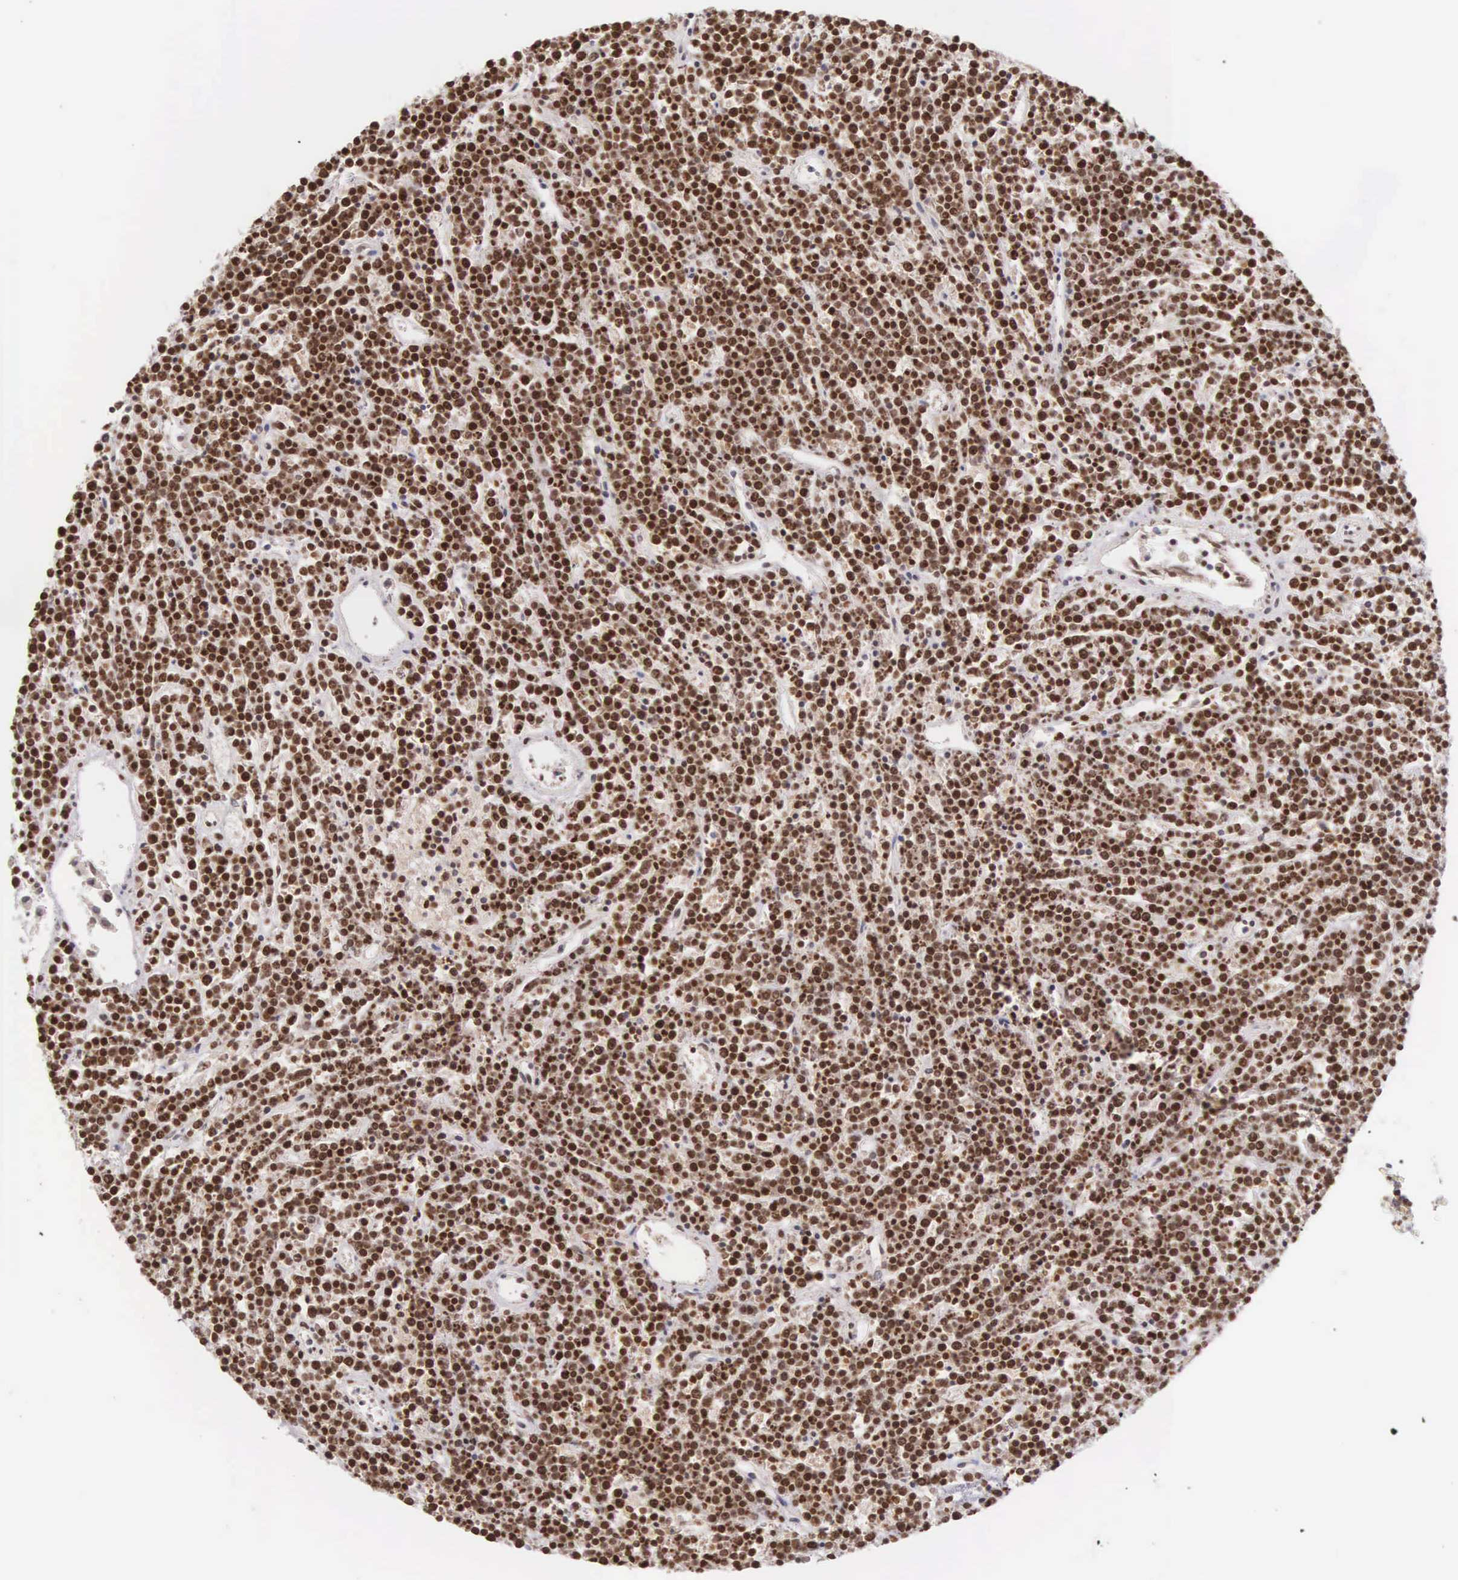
{"staining": {"intensity": "strong", "quantity": ">75%", "location": "nuclear"}, "tissue": "lymphoma", "cell_type": "Tumor cells", "image_type": "cancer", "snomed": [{"axis": "morphology", "description": "Malignant lymphoma, non-Hodgkin's type, High grade"}, {"axis": "topography", "description": "Ovary"}], "caption": "Tumor cells demonstrate high levels of strong nuclear expression in about >75% of cells in human malignant lymphoma, non-Hodgkin's type (high-grade).", "gene": "VRK1", "patient": {"sex": "female", "age": 56}}